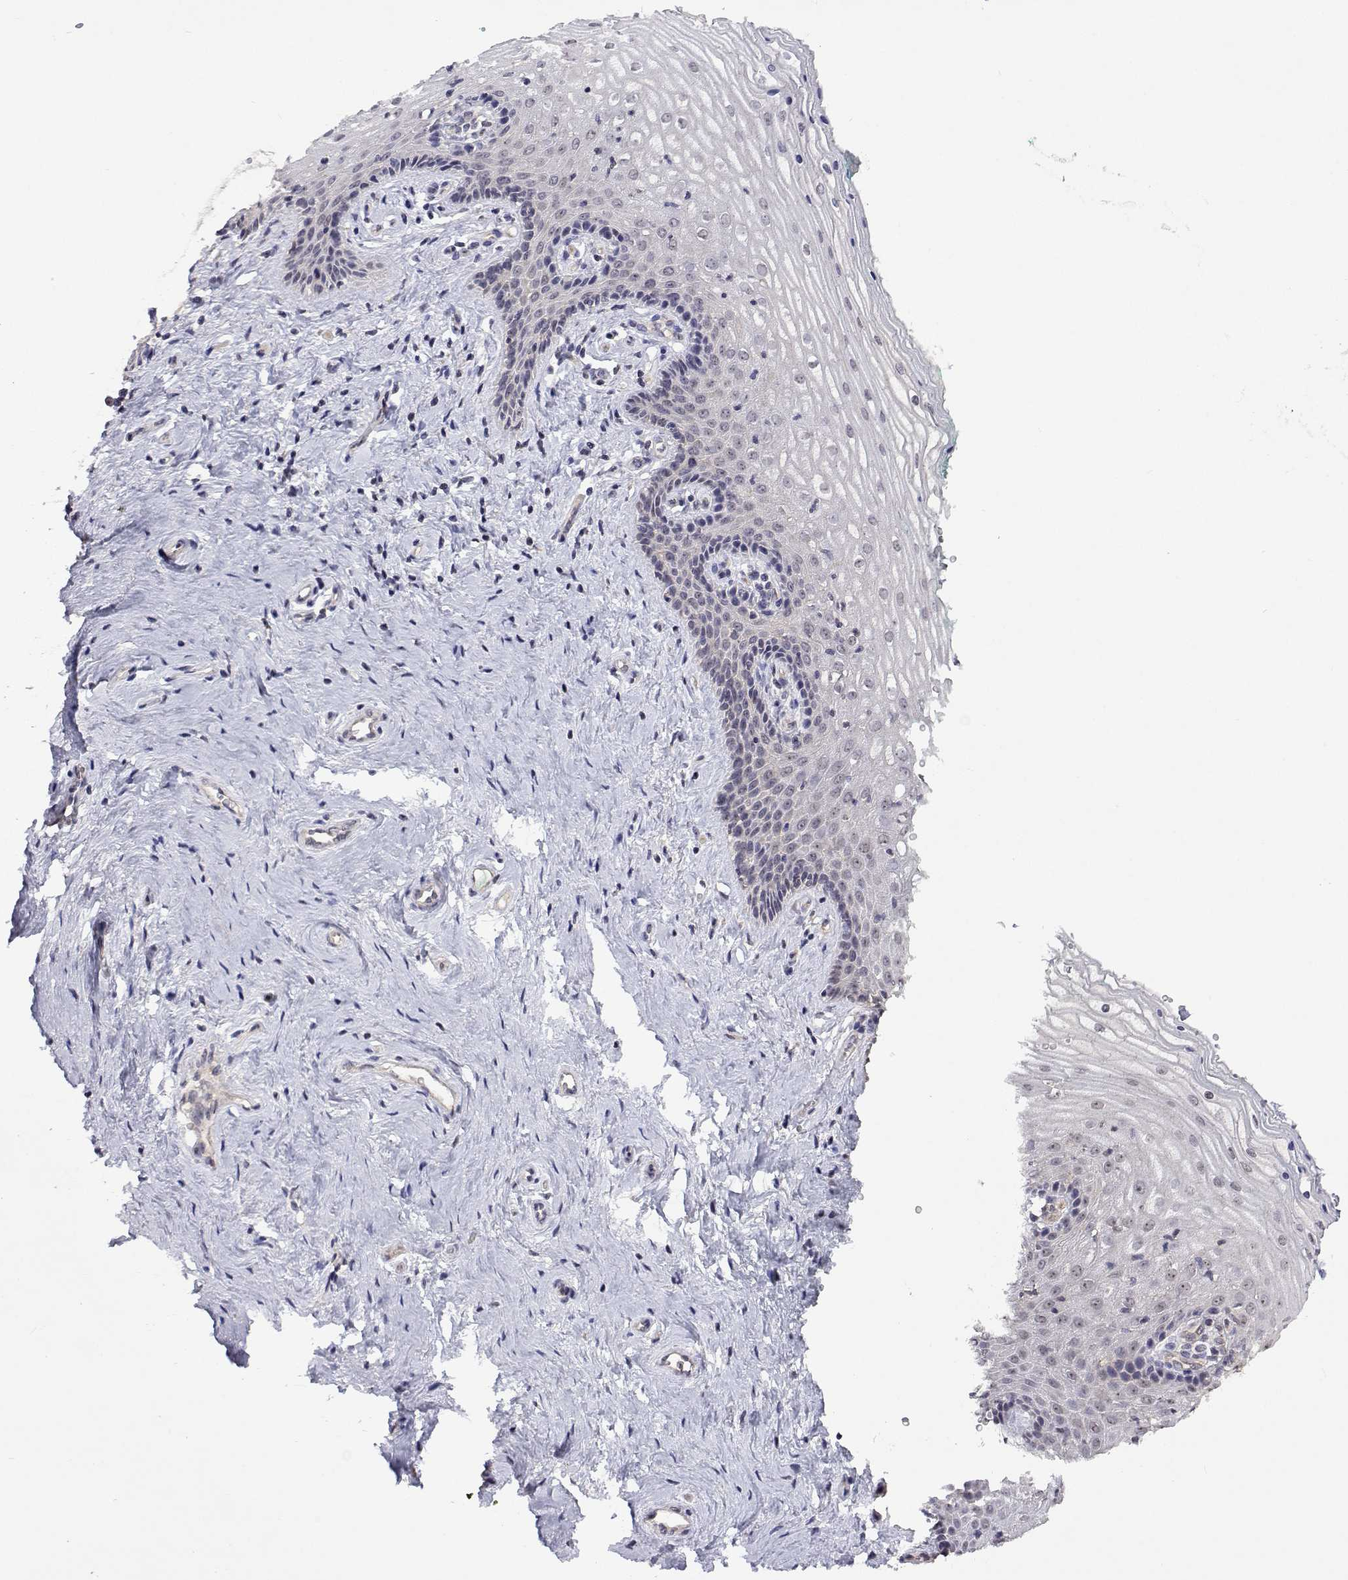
{"staining": {"intensity": "weak", "quantity": "<25%", "location": "nuclear"}, "tissue": "vagina", "cell_type": "Squamous epithelial cells", "image_type": "normal", "snomed": [{"axis": "morphology", "description": "Normal tissue, NOS"}, {"axis": "topography", "description": "Vagina"}], "caption": "Squamous epithelial cells are negative for protein expression in normal human vagina. (DAB (3,3'-diaminobenzidine) immunohistochemistry (IHC), high magnification).", "gene": "NHP2", "patient": {"sex": "female", "age": 45}}